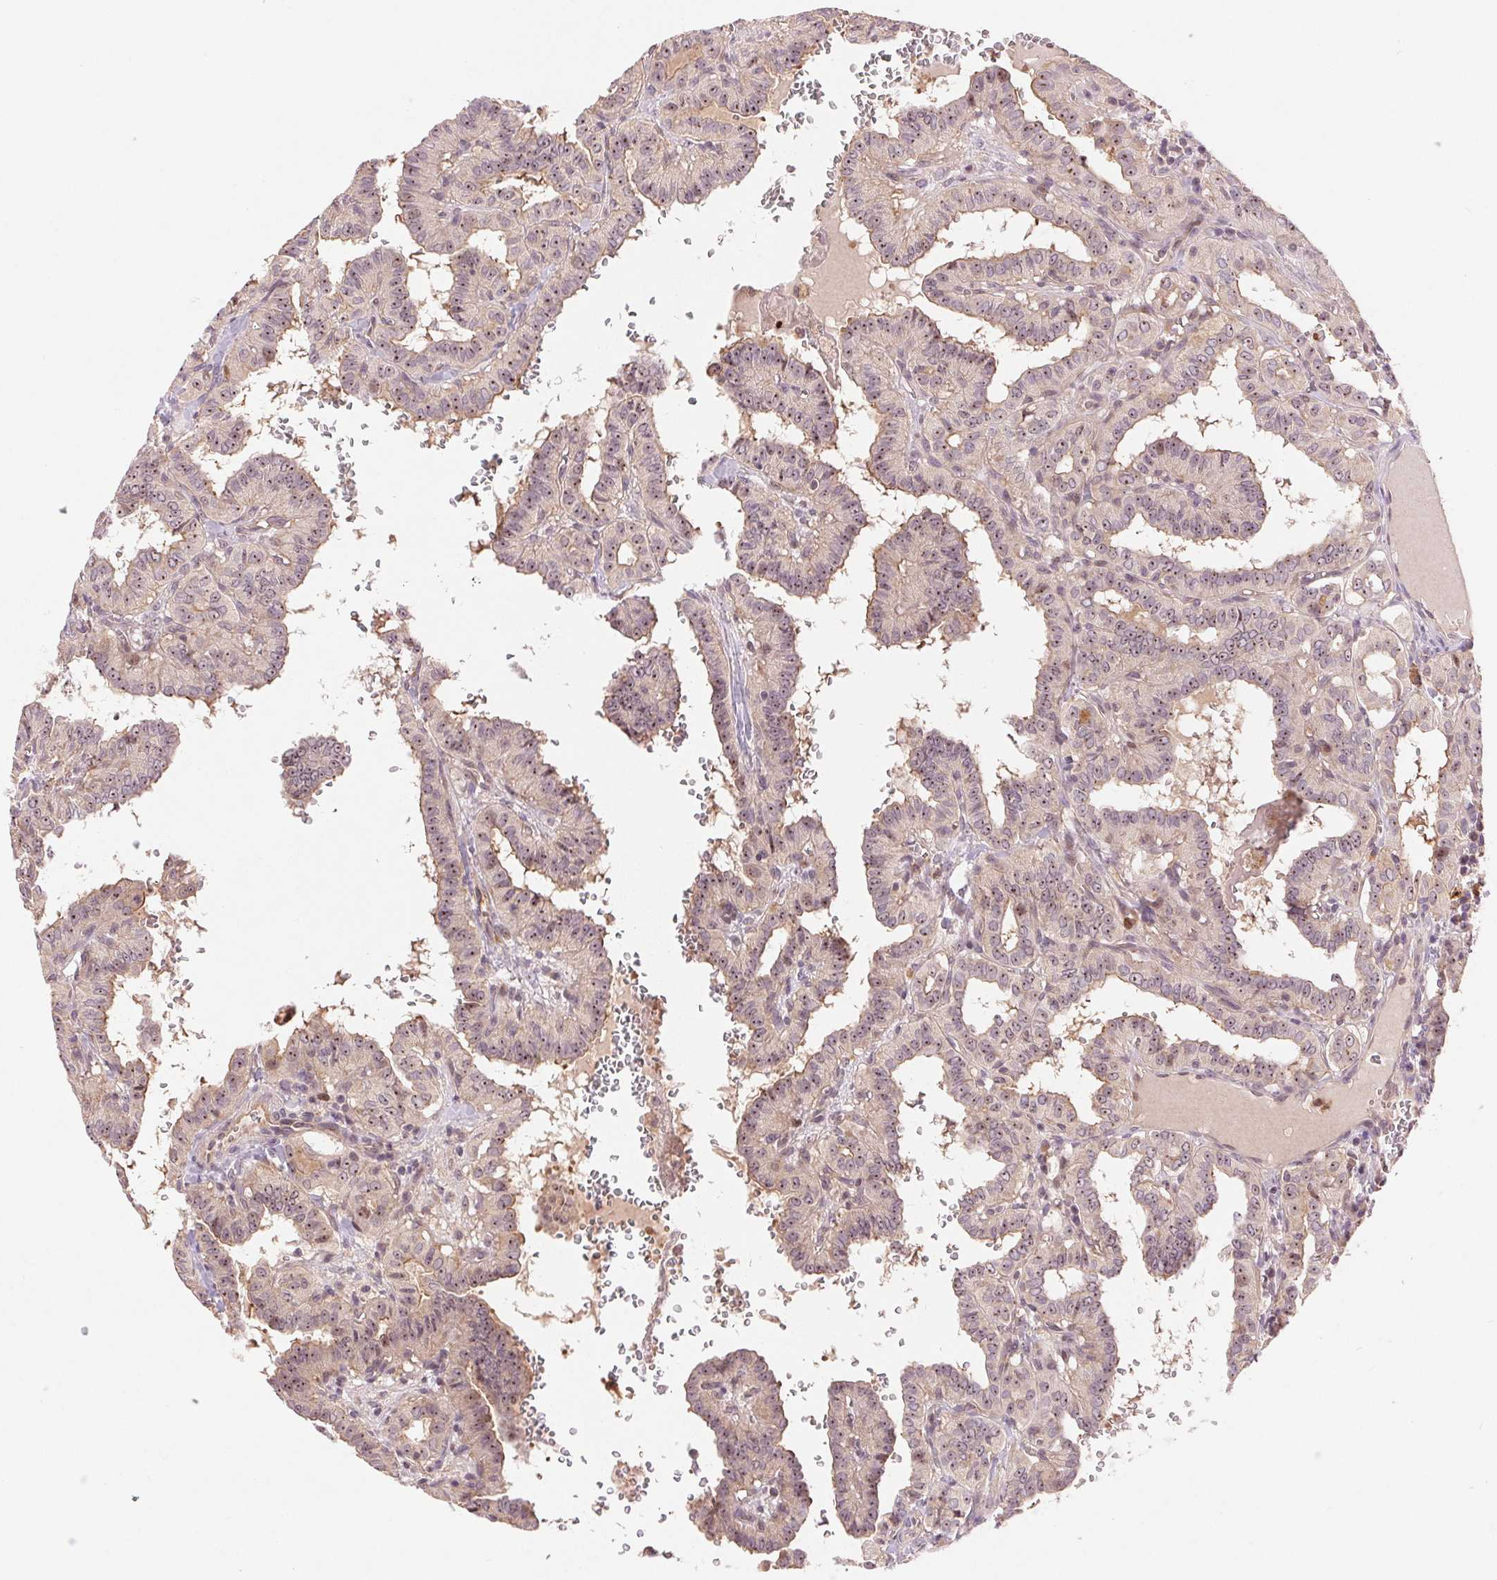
{"staining": {"intensity": "weak", "quantity": "25%-75%", "location": "cytoplasmic/membranous"}, "tissue": "thyroid cancer", "cell_type": "Tumor cells", "image_type": "cancer", "snomed": [{"axis": "morphology", "description": "Papillary adenocarcinoma, NOS"}, {"axis": "topography", "description": "Thyroid gland"}], "caption": "Protein analysis of papillary adenocarcinoma (thyroid) tissue displays weak cytoplasmic/membranous positivity in approximately 25%-75% of tumor cells. (DAB (3,3'-diaminobenzidine) IHC, brown staining for protein, blue staining for nuclei).", "gene": "RANBP3L", "patient": {"sex": "female", "age": 21}}